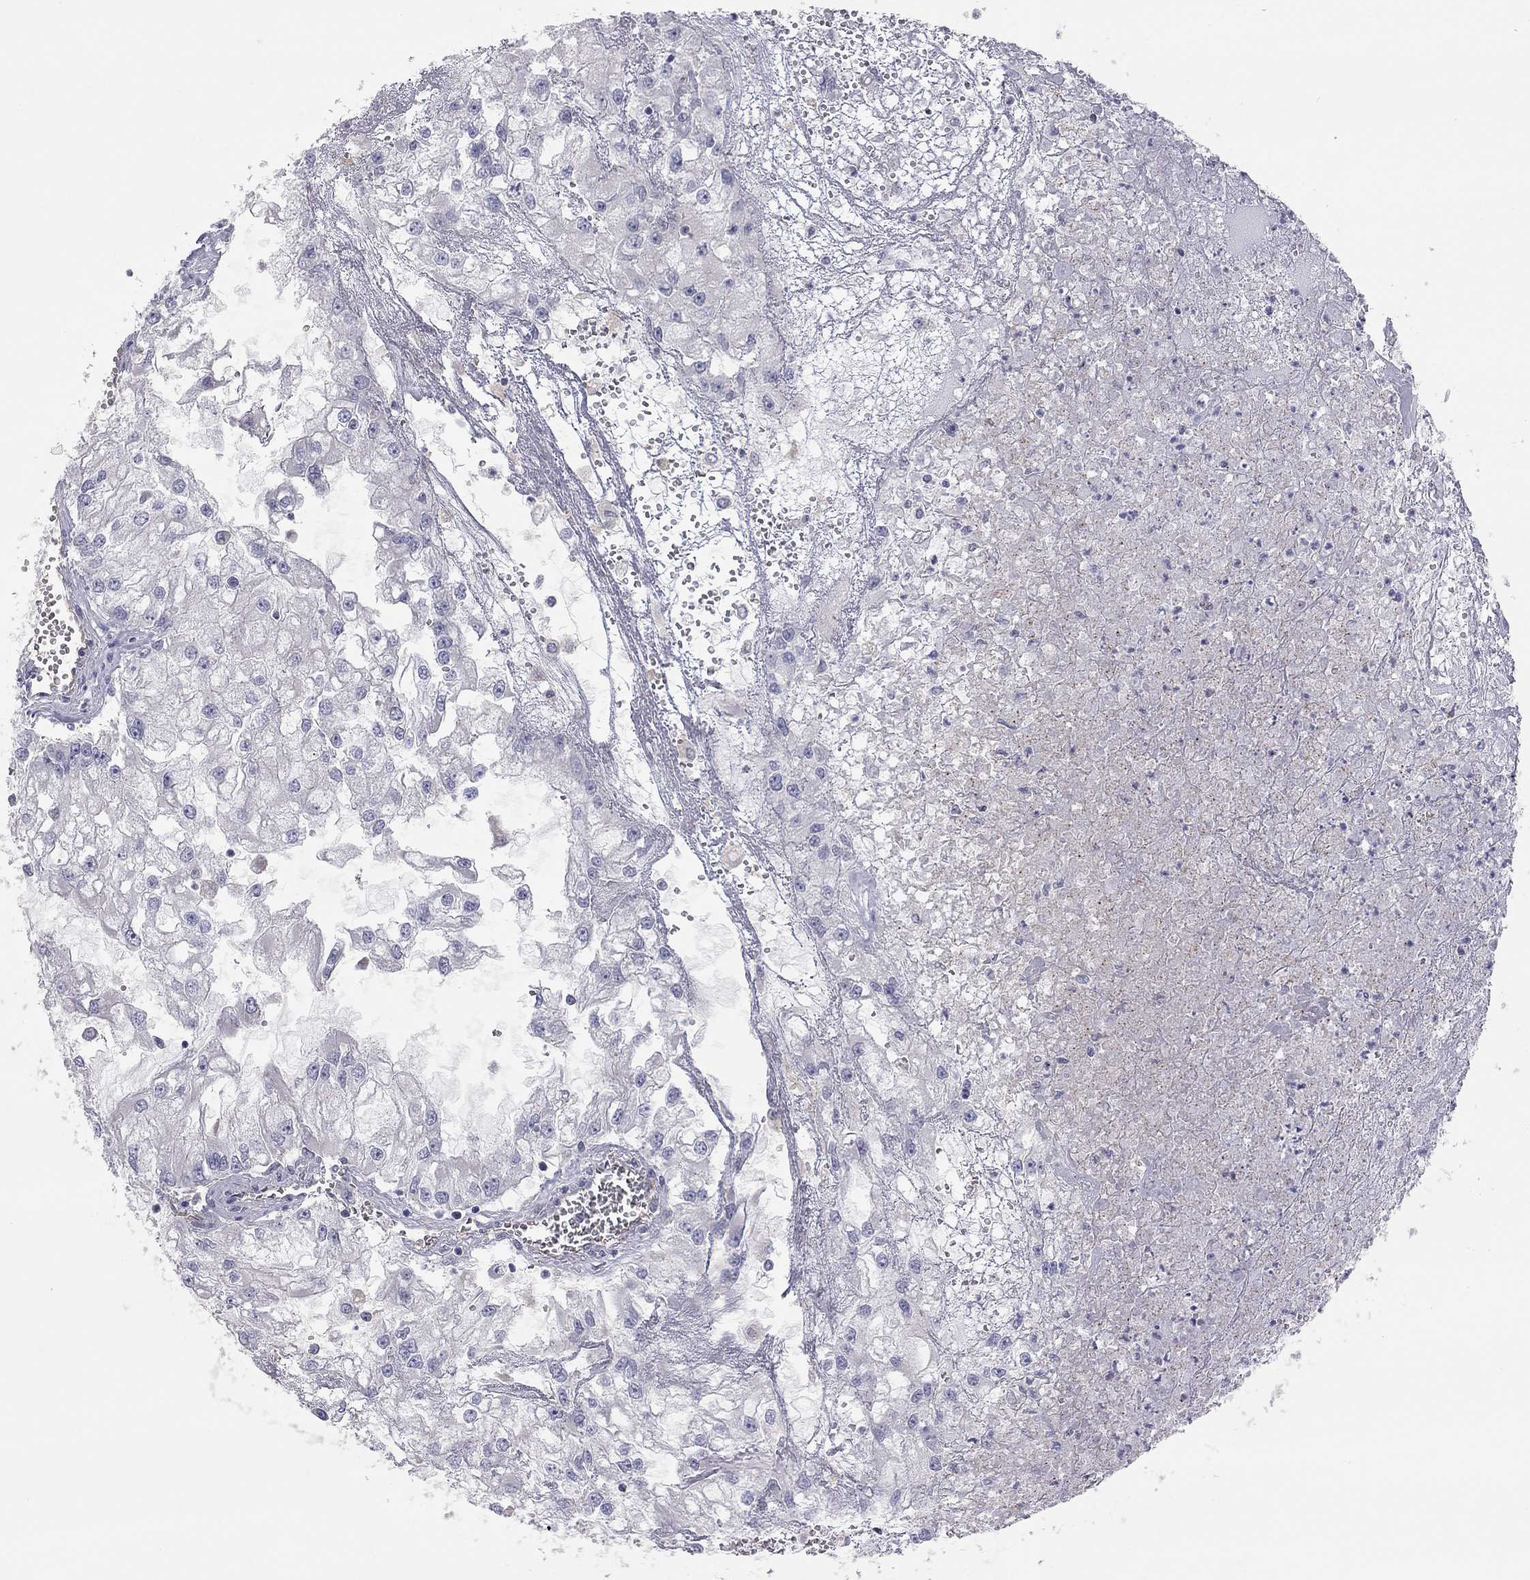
{"staining": {"intensity": "negative", "quantity": "none", "location": "none"}, "tissue": "renal cancer", "cell_type": "Tumor cells", "image_type": "cancer", "snomed": [{"axis": "morphology", "description": "Adenocarcinoma, NOS"}, {"axis": "topography", "description": "Kidney"}], "caption": "Immunohistochemistry (IHC) micrograph of neoplastic tissue: renal adenocarcinoma stained with DAB (3,3'-diaminobenzidine) reveals no significant protein staining in tumor cells.", "gene": "GPRC5B", "patient": {"sex": "male", "age": 59}}